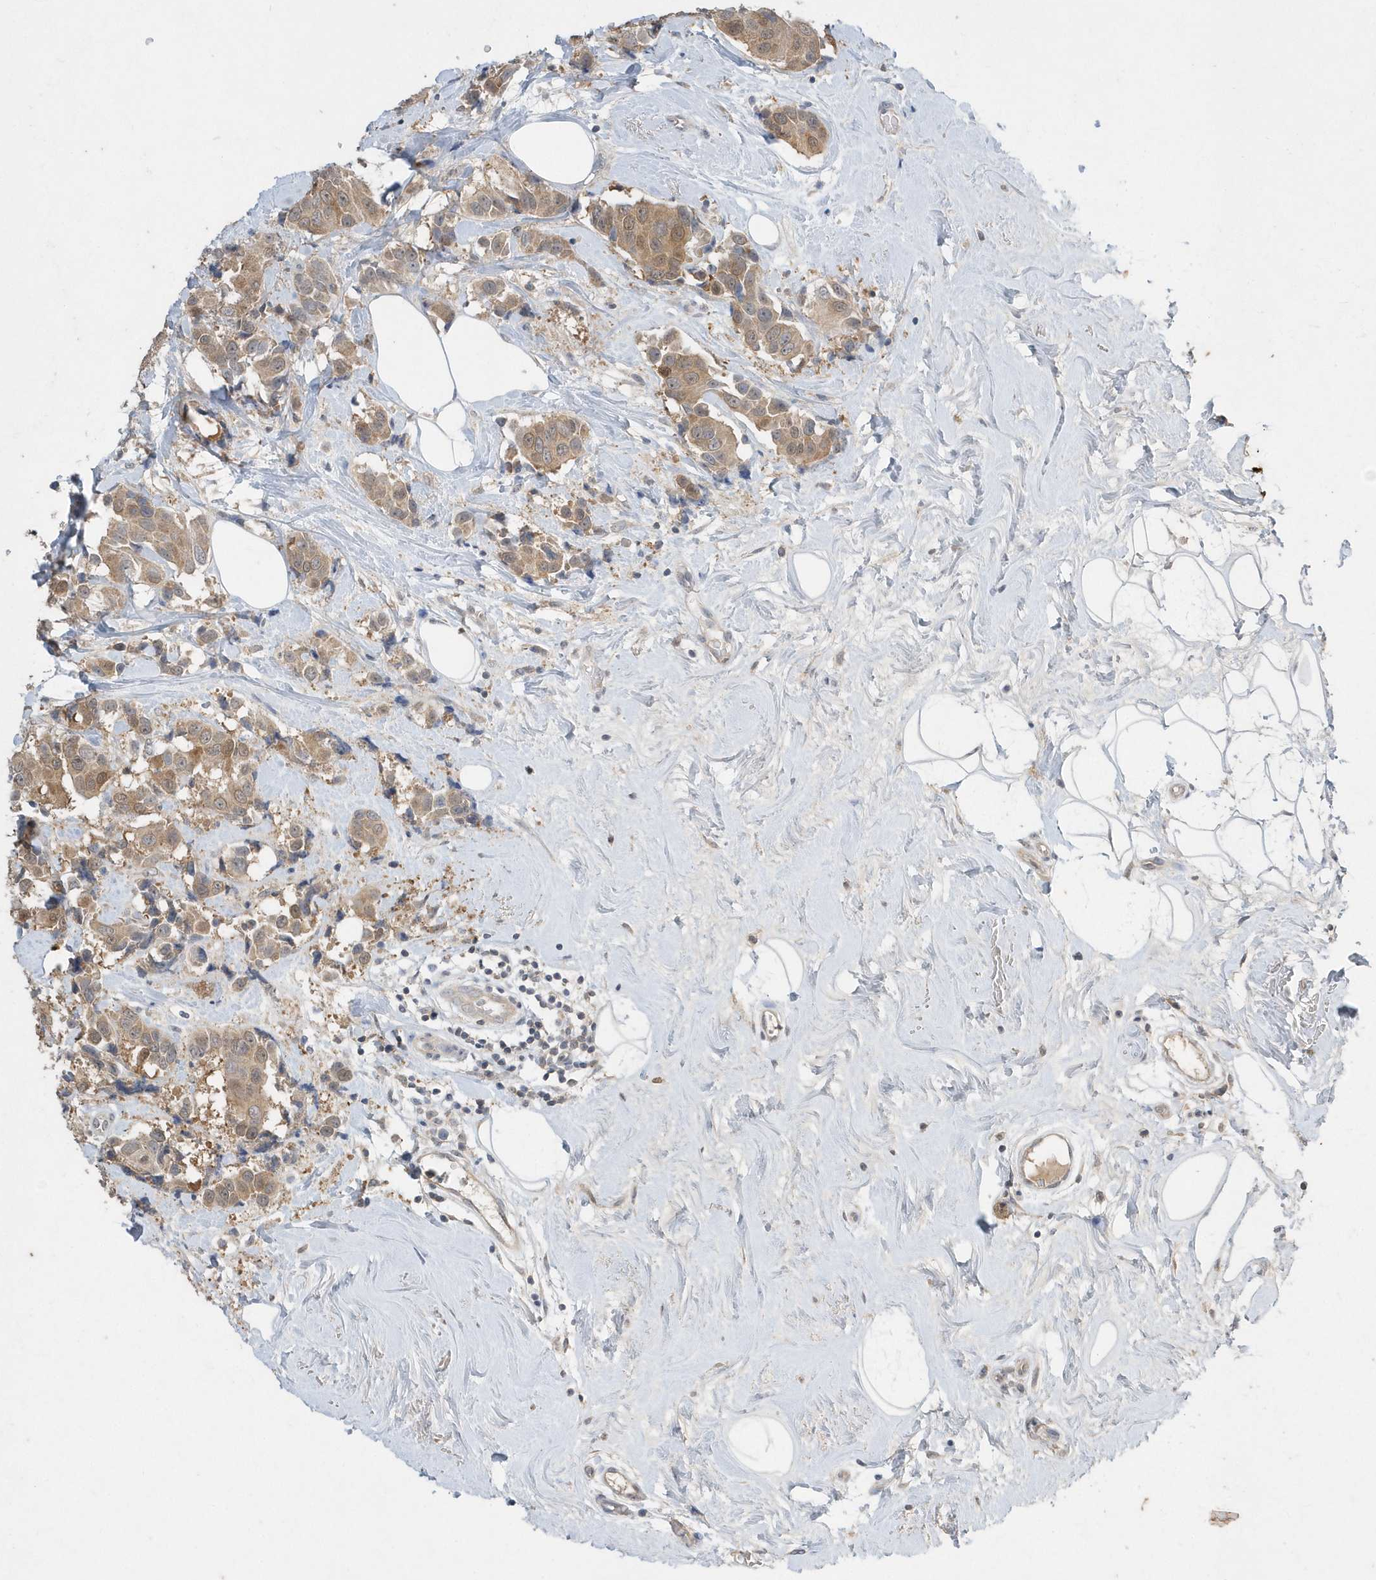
{"staining": {"intensity": "moderate", "quantity": ">75%", "location": "cytoplasmic/membranous"}, "tissue": "breast cancer", "cell_type": "Tumor cells", "image_type": "cancer", "snomed": [{"axis": "morphology", "description": "Normal tissue, NOS"}, {"axis": "morphology", "description": "Duct carcinoma"}, {"axis": "topography", "description": "Breast"}], "caption": "High-magnification brightfield microscopy of breast cancer stained with DAB (3,3'-diaminobenzidine) (brown) and counterstained with hematoxylin (blue). tumor cells exhibit moderate cytoplasmic/membranous positivity is appreciated in about>75% of cells. (Brightfield microscopy of DAB IHC at high magnification).", "gene": "AKR7A2", "patient": {"sex": "female", "age": 39}}